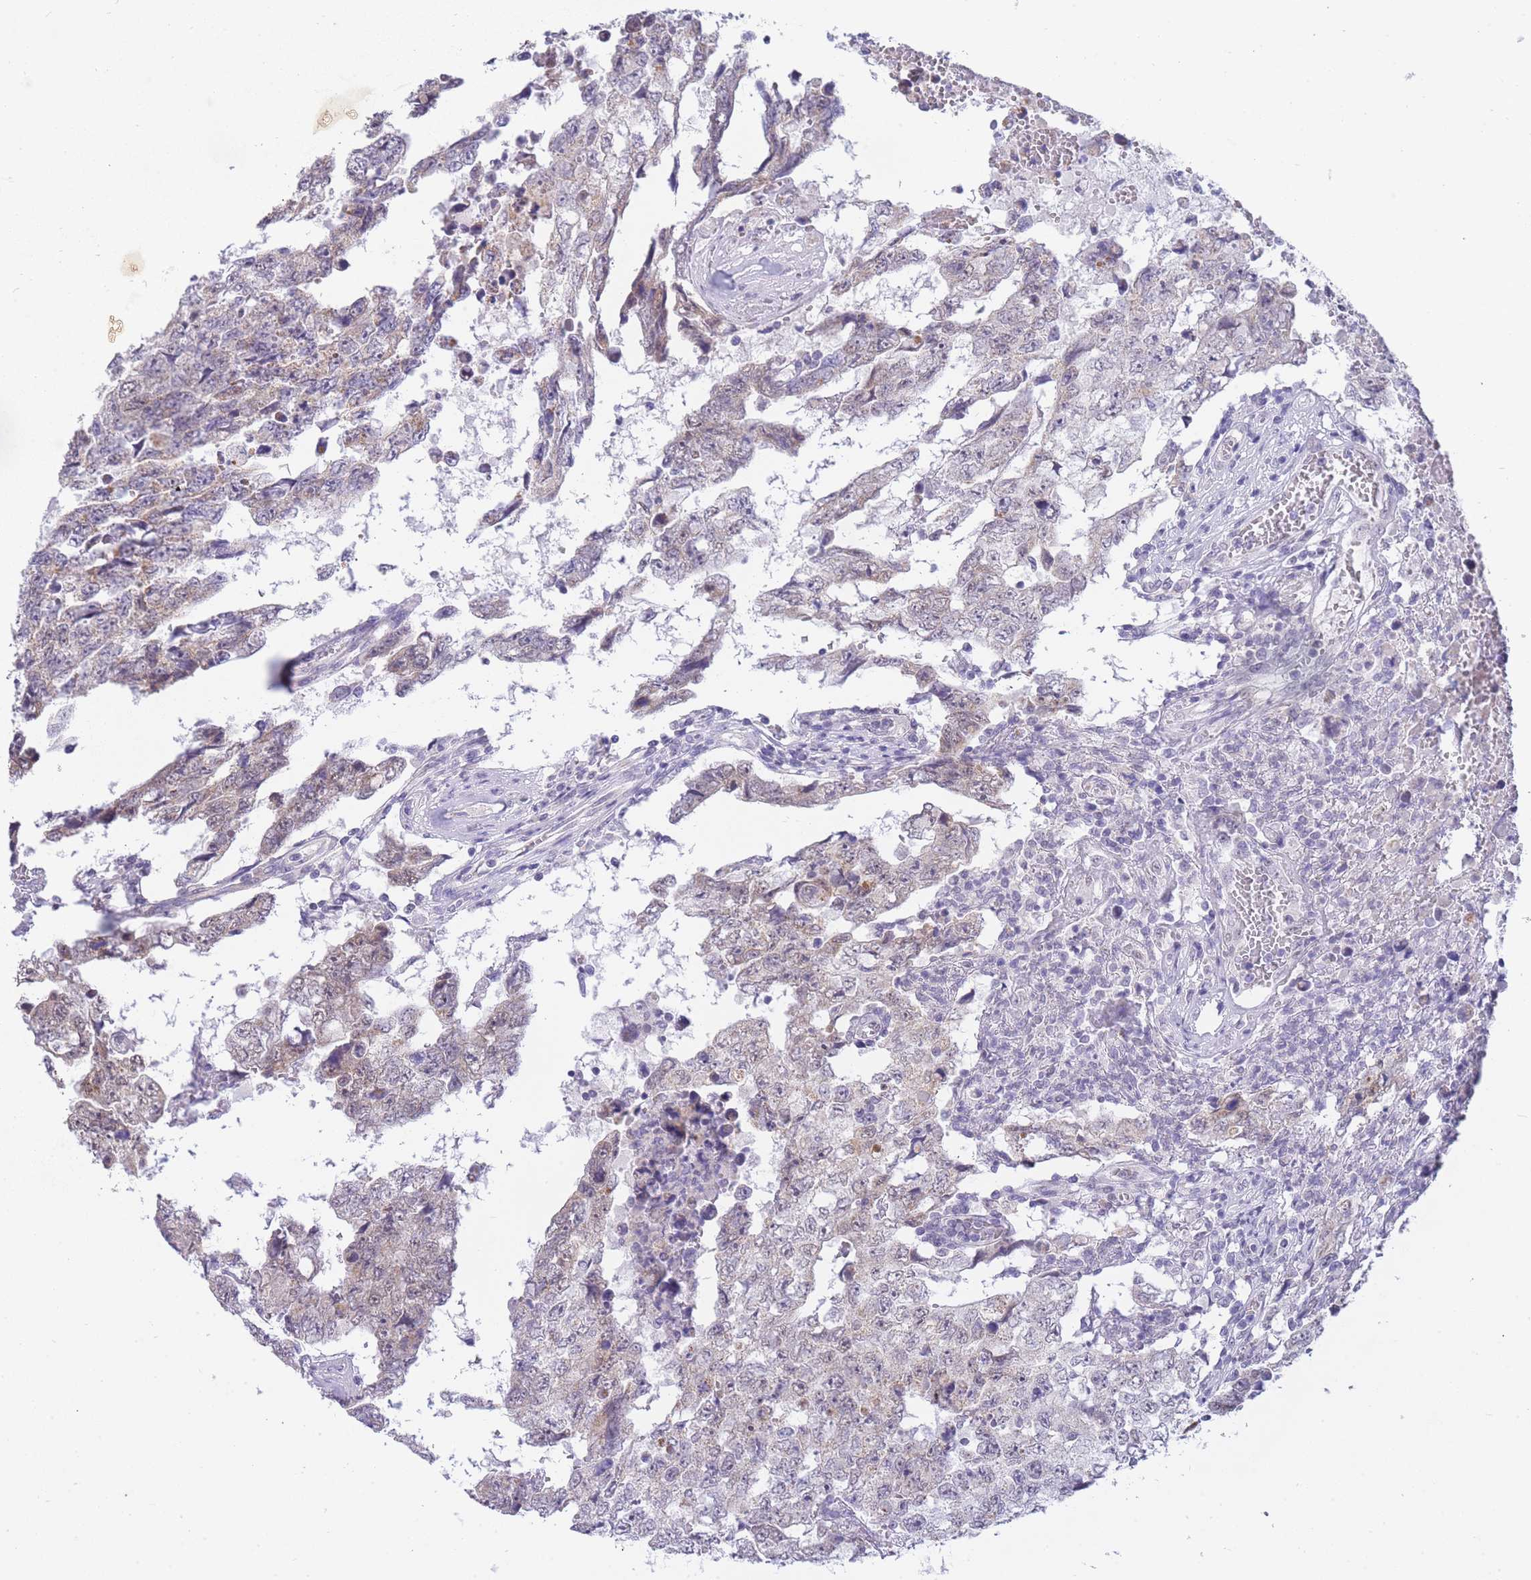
{"staining": {"intensity": "weak", "quantity": "25%-75%", "location": "nuclear"}, "tissue": "testis cancer", "cell_type": "Tumor cells", "image_type": "cancer", "snomed": [{"axis": "morphology", "description": "Carcinoma, Embryonal, NOS"}, {"axis": "topography", "description": "Testis"}], "caption": "Immunohistochemistry (IHC) of testis embryonal carcinoma shows low levels of weak nuclear staining in approximately 25%-75% of tumor cells.", "gene": "FRAT2", "patient": {"sex": "male", "age": 25}}